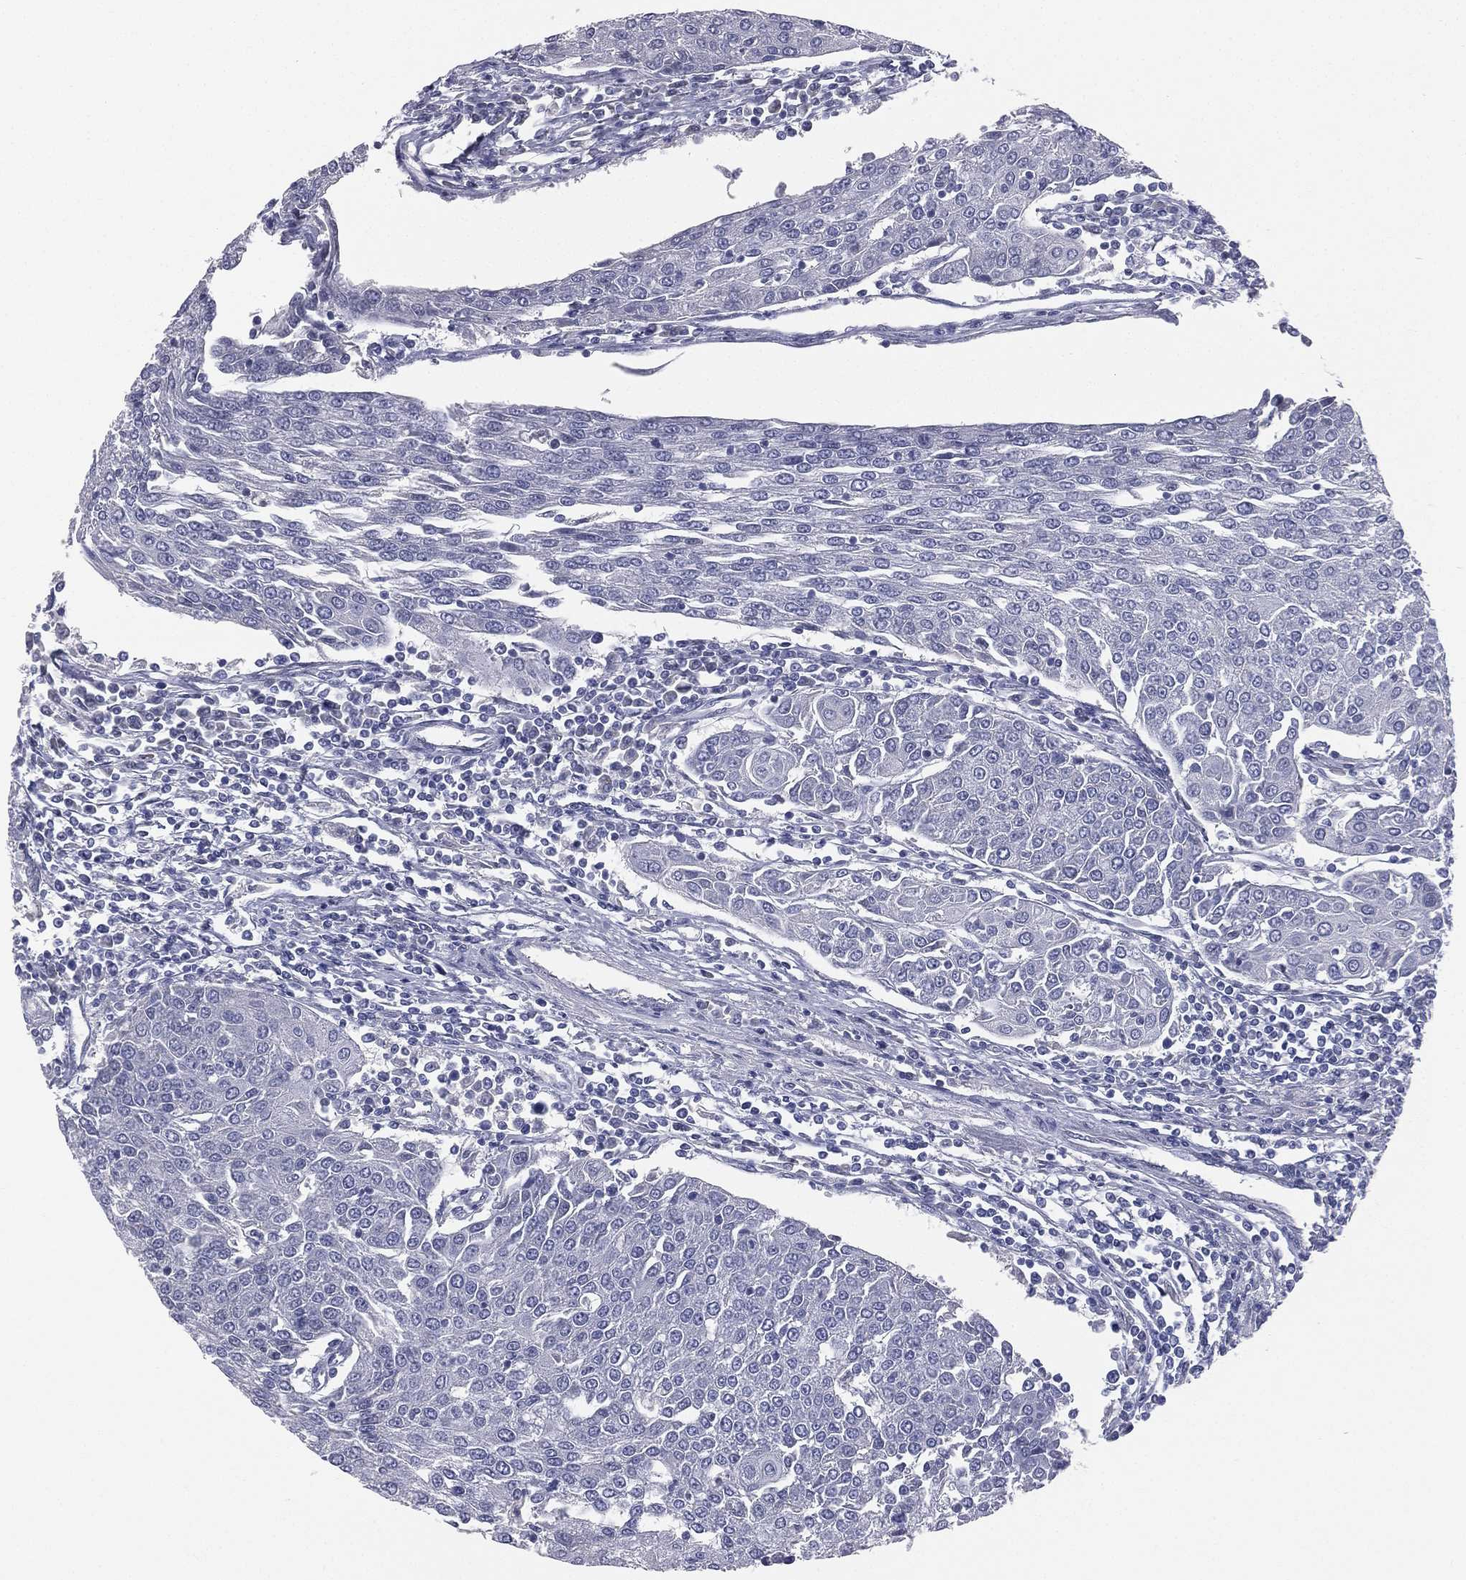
{"staining": {"intensity": "negative", "quantity": "none", "location": "none"}, "tissue": "urothelial cancer", "cell_type": "Tumor cells", "image_type": "cancer", "snomed": [{"axis": "morphology", "description": "Urothelial carcinoma, High grade"}, {"axis": "topography", "description": "Urinary bladder"}], "caption": "DAB (3,3'-diaminobenzidine) immunohistochemical staining of human urothelial carcinoma (high-grade) displays no significant staining in tumor cells.", "gene": "STK31", "patient": {"sex": "female", "age": 85}}